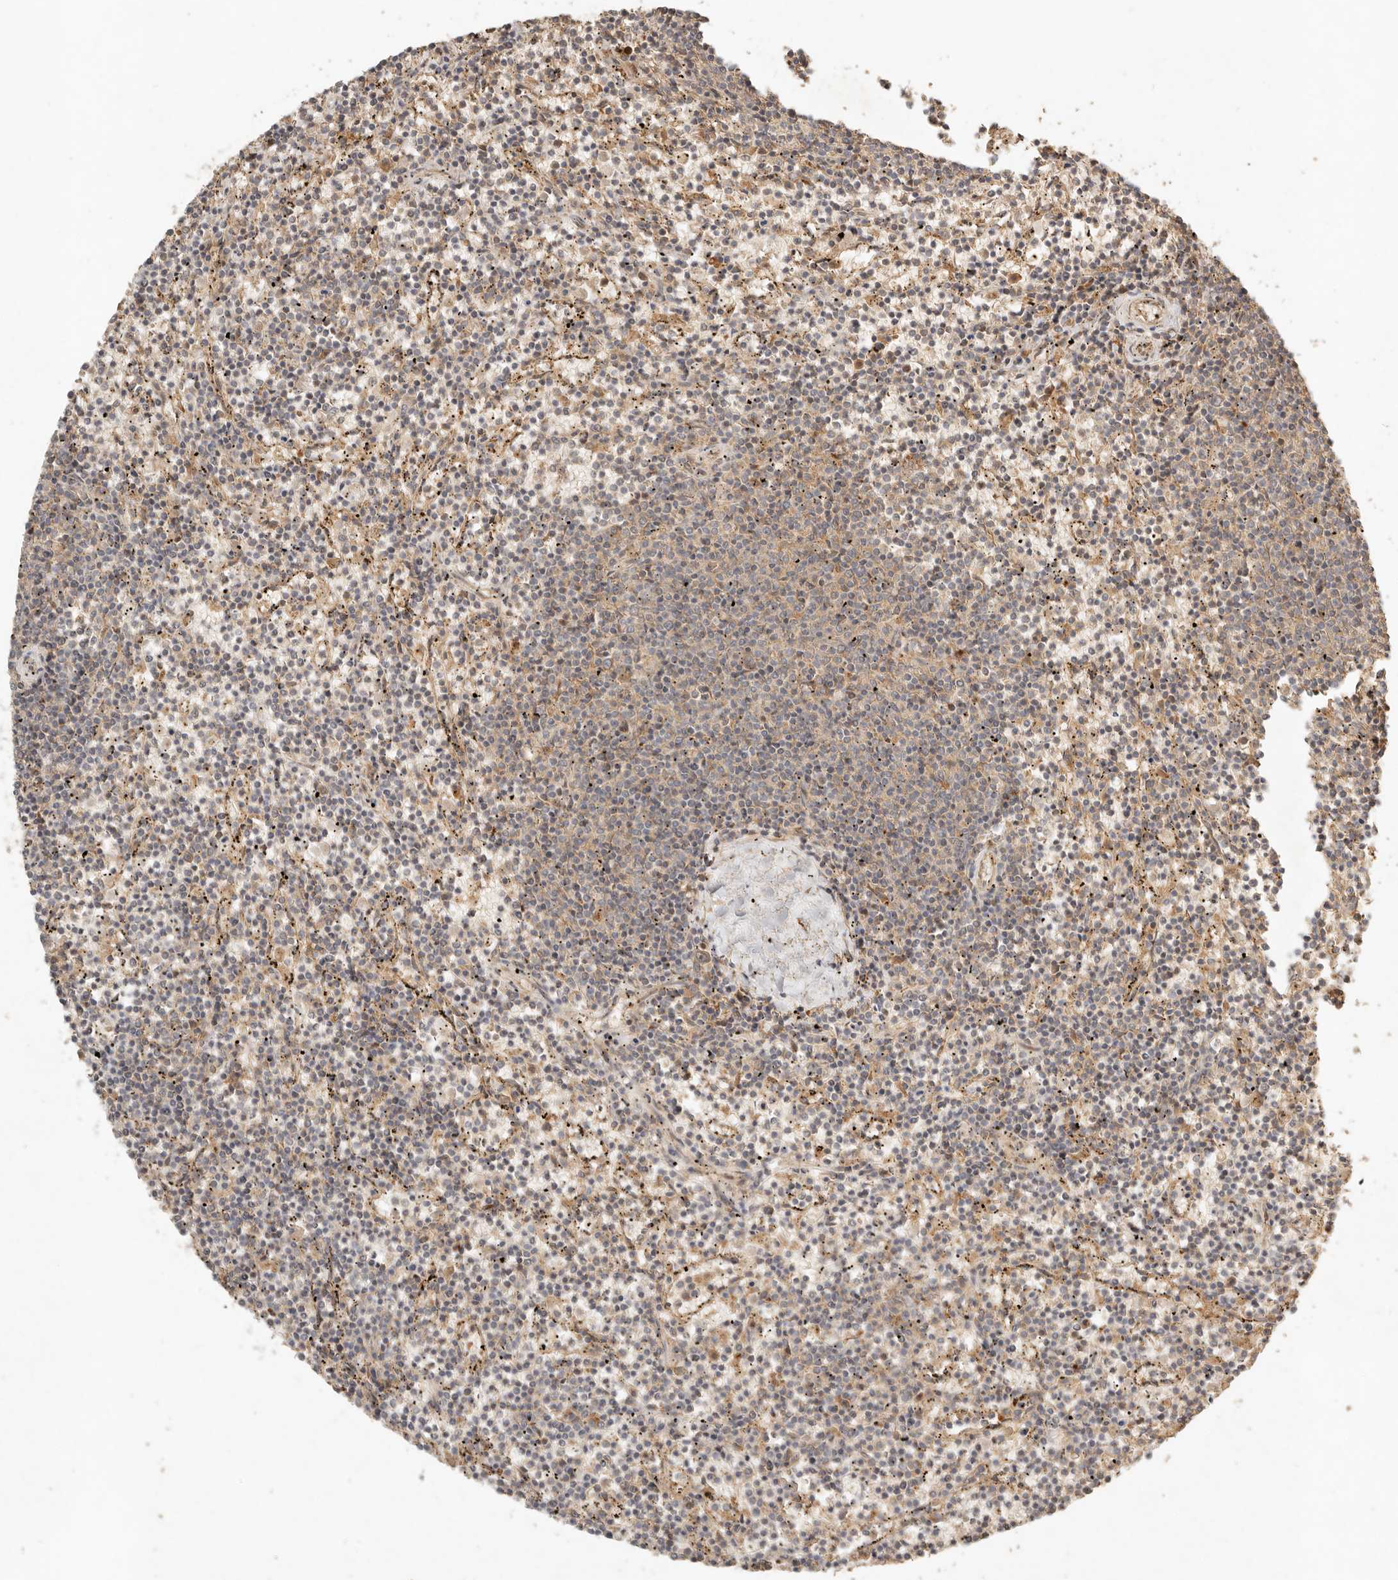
{"staining": {"intensity": "weak", "quantity": "25%-75%", "location": "cytoplasmic/membranous"}, "tissue": "lymphoma", "cell_type": "Tumor cells", "image_type": "cancer", "snomed": [{"axis": "morphology", "description": "Malignant lymphoma, non-Hodgkin's type, Low grade"}, {"axis": "topography", "description": "Spleen"}], "caption": "A brown stain shows weak cytoplasmic/membranous staining of a protein in human low-grade malignant lymphoma, non-Hodgkin's type tumor cells. The protein is shown in brown color, while the nuclei are stained blue.", "gene": "CLEC4C", "patient": {"sex": "female", "age": 50}}